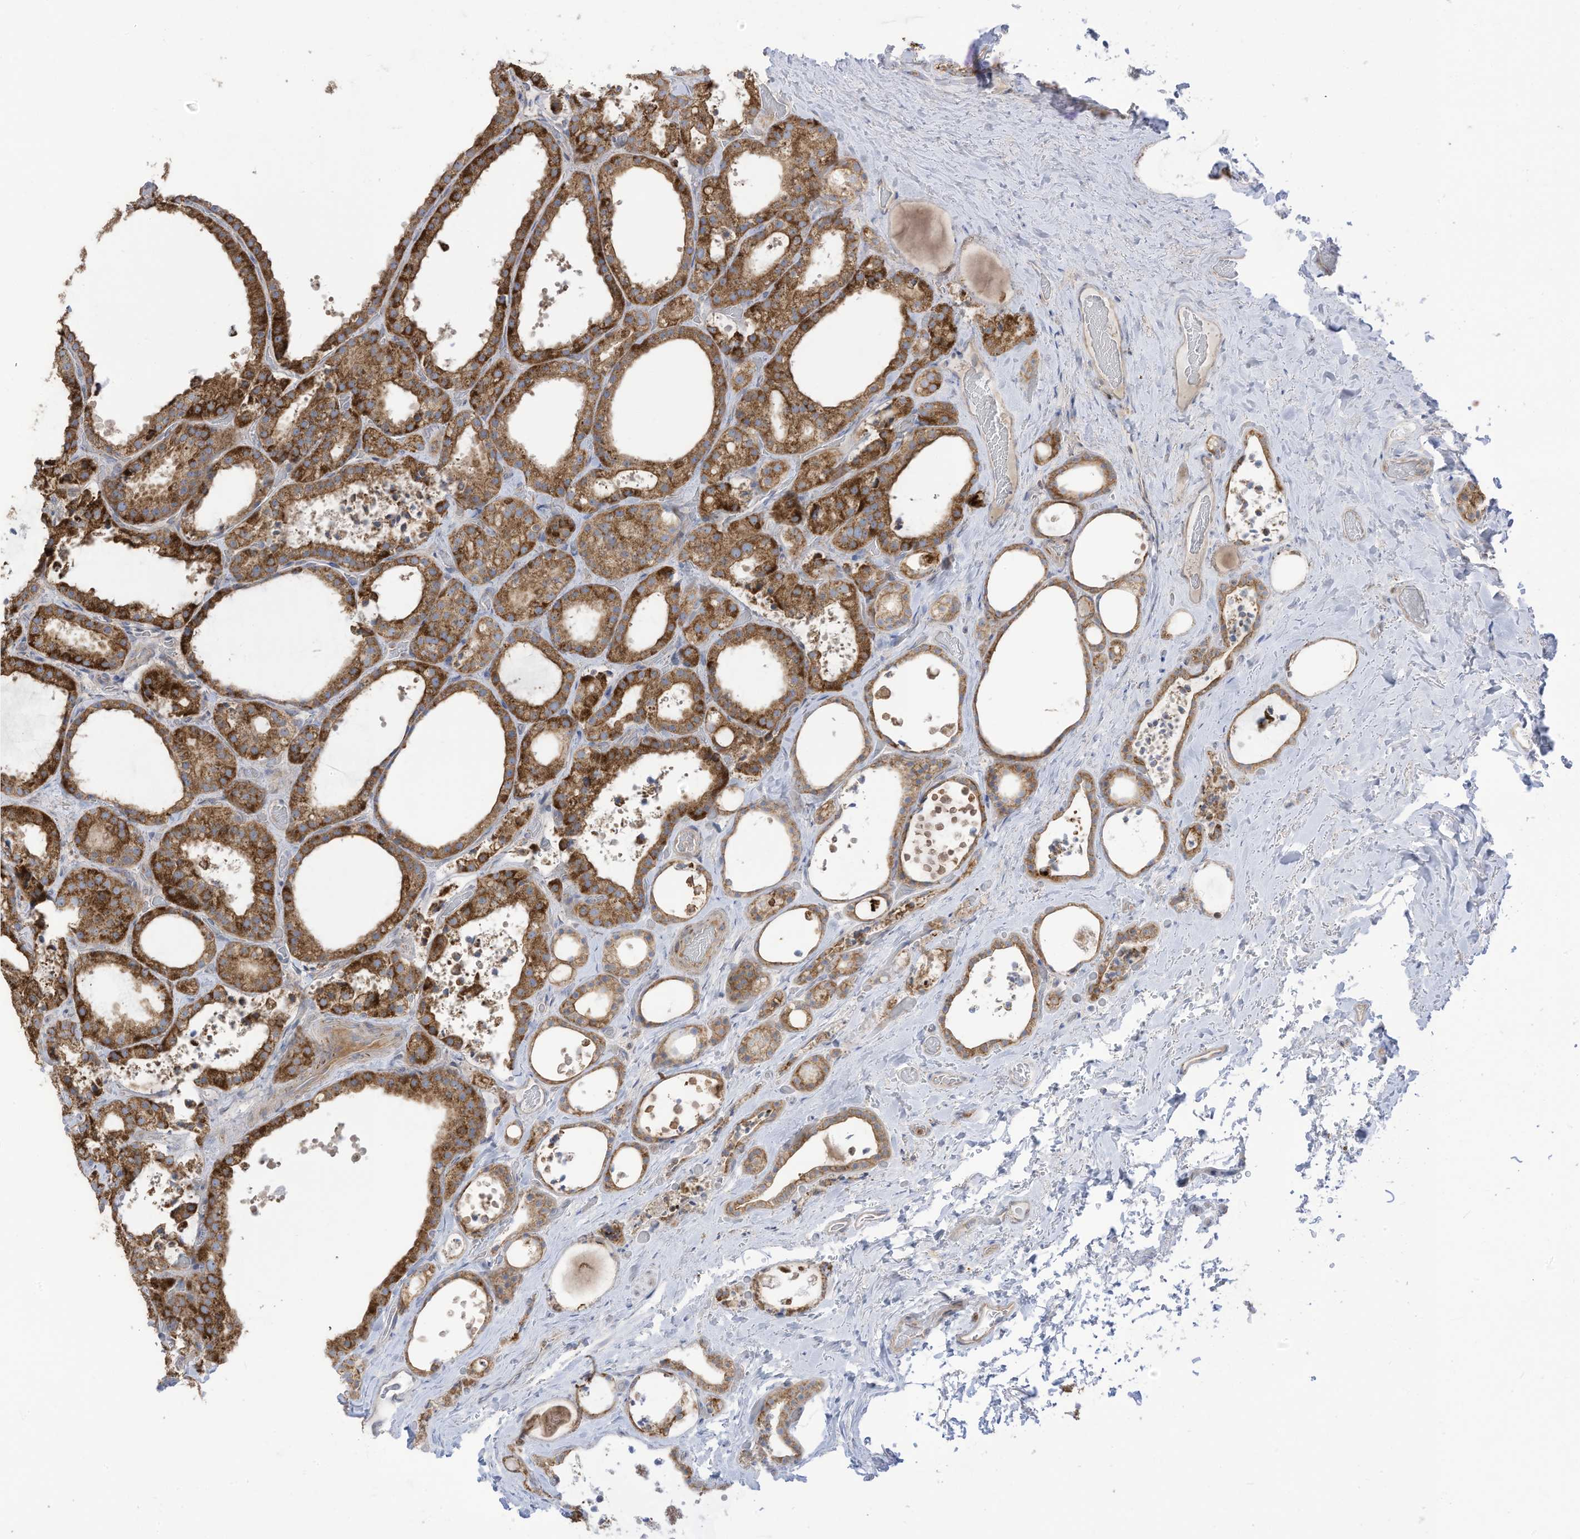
{"staining": {"intensity": "strong", "quantity": ">75%", "location": "cytoplasmic/membranous"}, "tissue": "thyroid cancer", "cell_type": "Tumor cells", "image_type": "cancer", "snomed": [{"axis": "morphology", "description": "Papillary adenocarcinoma, NOS"}, {"axis": "topography", "description": "Thyroid gland"}], "caption": "The micrograph shows staining of thyroid papillary adenocarcinoma, revealing strong cytoplasmic/membranous protein staining (brown color) within tumor cells. The protein of interest is shown in brown color, while the nuclei are stained blue.", "gene": "CGAS", "patient": {"sex": "male", "age": 77}}